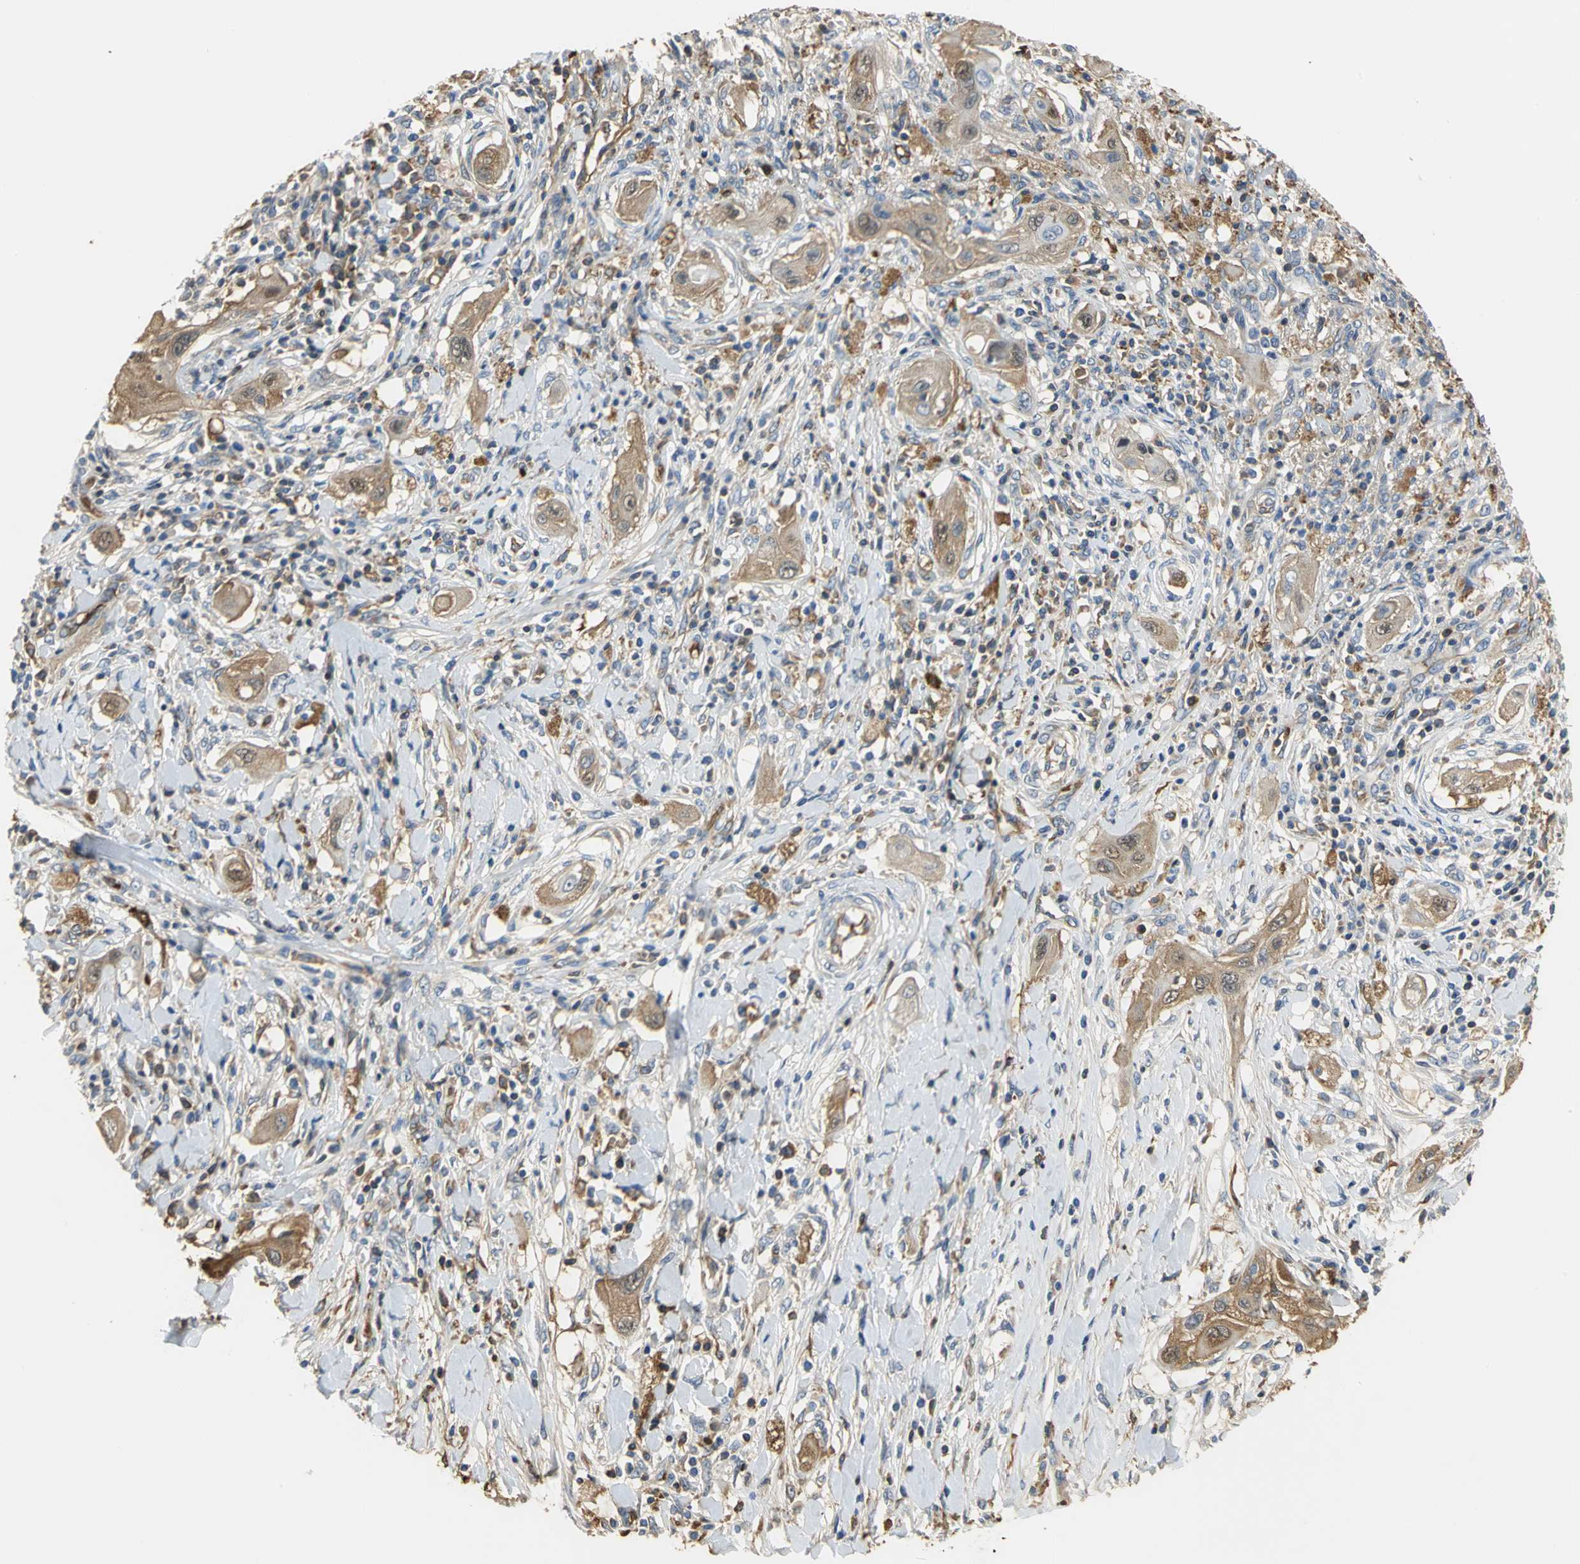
{"staining": {"intensity": "moderate", "quantity": ">75%", "location": "cytoplasmic/membranous,nuclear"}, "tissue": "lung cancer", "cell_type": "Tumor cells", "image_type": "cancer", "snomed": [{"axis": "morphology", "description": "Squamous cell carcinoma, NOS"}, {"axis": "topography", "description": "Lung"}], "caption": "Immunohistochemistry photomicrograph of neoplastic tissue: lung squamous cell carcinoma stained using IHC exhibits medium levels of moderate protein expression localized specifically in the cytoplasmic/membranous and nuclear of tumor cells, appearing as a cytoplasmic/membranous and nuclear brown color.", "gene": "TREM1", "patient": {"sex": "female", "age": 47}}